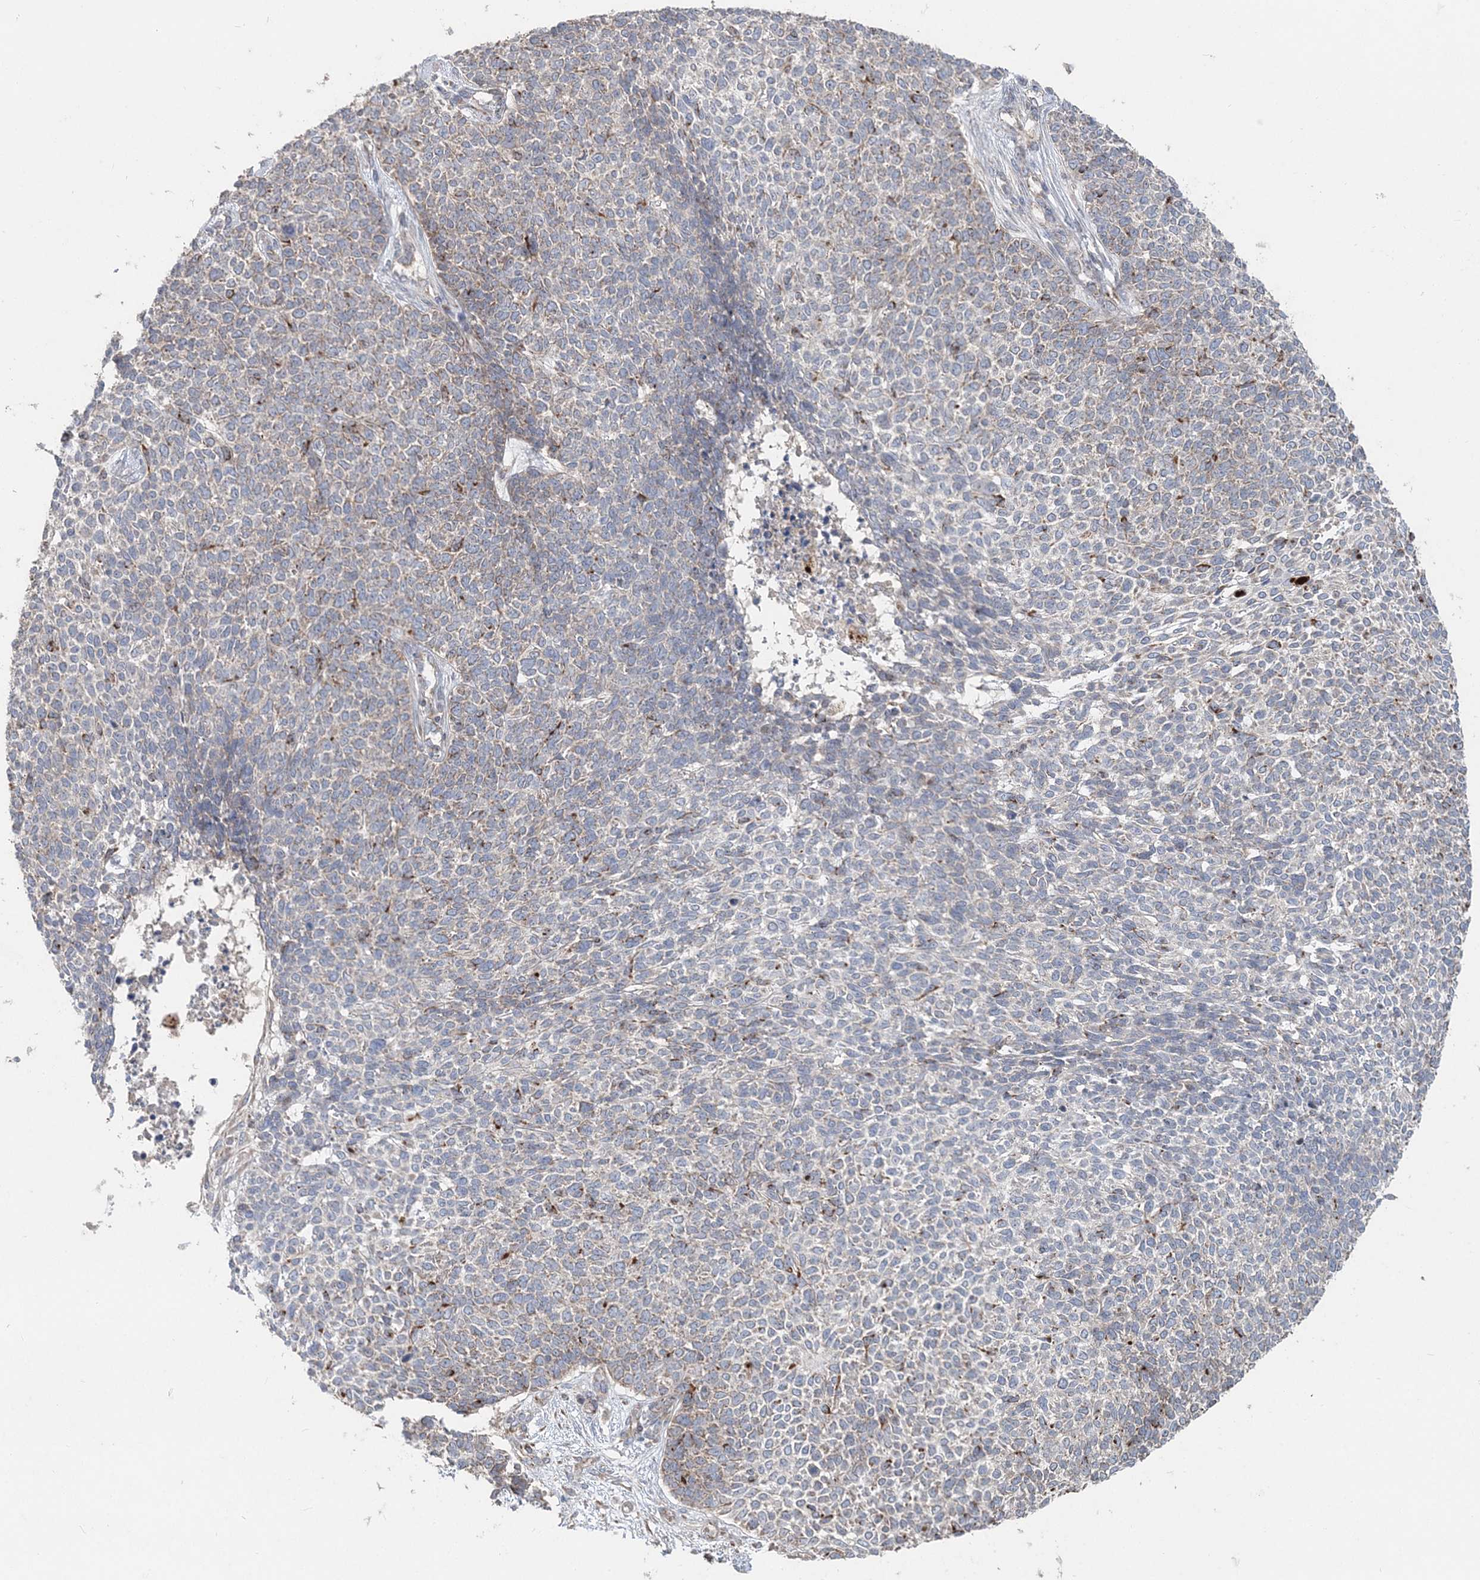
{"staining": {"intensity": "moderate", "quantity": "<25%", "location": "cytoplasmic/membranous"}, "tissue": "skin cancer", "cell_type": "Tumor cells", "image_type": "cancer", "snomed": [{"axis": "morphology", "description": "Basal cell carcinoma"}, {"axis": "topography", "description": "Skin"}], "caption": "Immunohistochemistry of skin basal cell carcinoma demonstrates low levels of moderate cytoplasmic/membranous staining in about <25% of tumor cells. Using DAB (brown) and hematoxylin (blue) stains, captured at high magnification using brightfield microscopy.", "gene": "LRPPRC", "patient": {"sex": "female", "age": 84}}